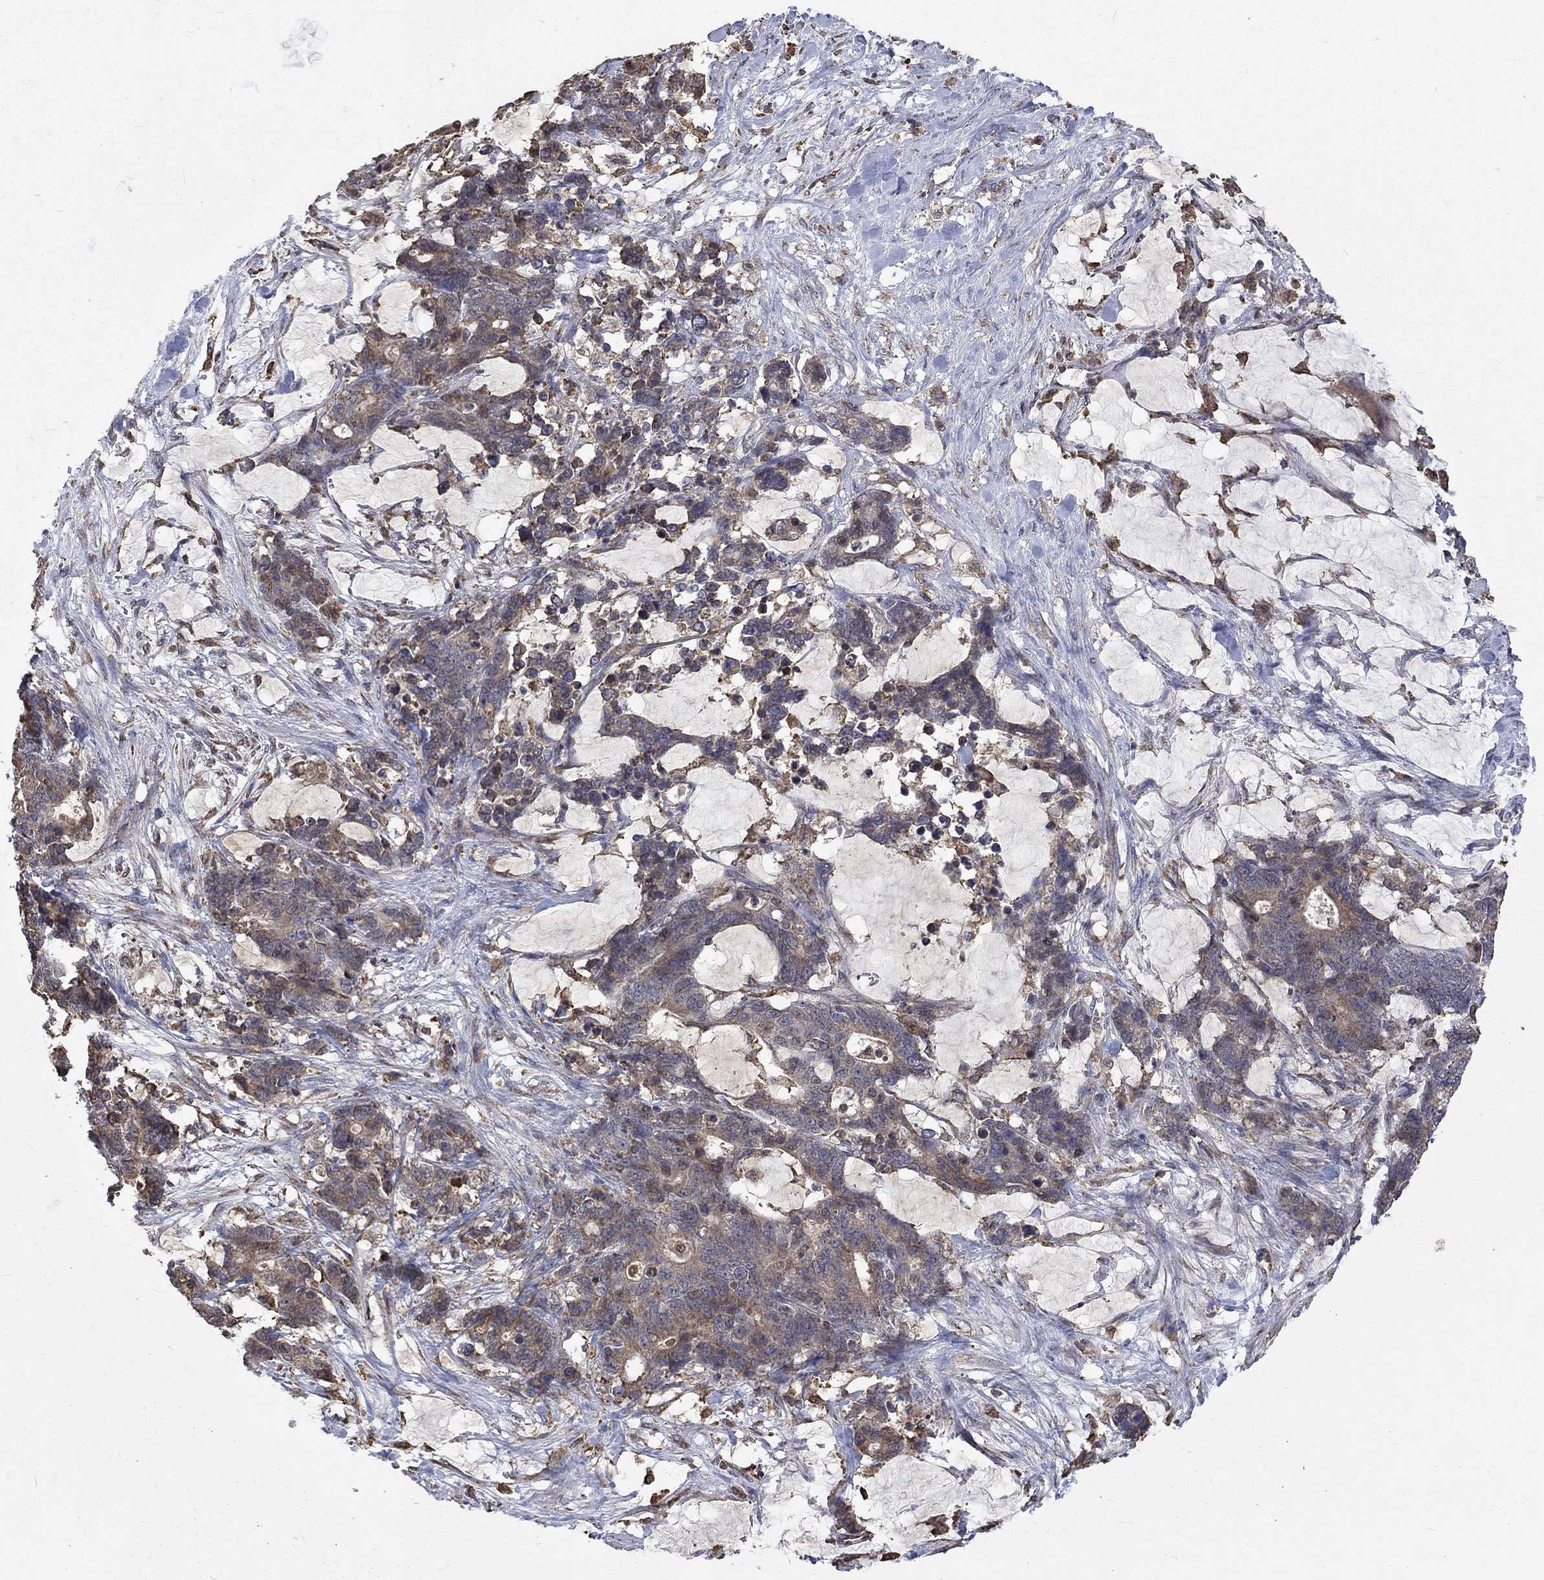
{"staining": {"intensity": "weak", "quantity": ">75%", "location": "cytoplasmic/membranous"}, "tissue": "stomach cancer", "cell_type": "Tumor cells", "image_type": "cancer", "snomed": [{"axis": "morphology", "description": "Normal tissue, NOS"}, {"axis": "morphology", "description": "Adenocarcinoma, NOS"}, {"axis": "topography", "description": "Stomach"}], "caption": "Tumor cells display low levels of weak cytoplasmic/membranous staining in about >75% of cells in human stomach cancer. (IHC, brightfield microscopy, high magnification).", "gene": "ESRRA", "patient": {"sex": "female", "age": 64}}